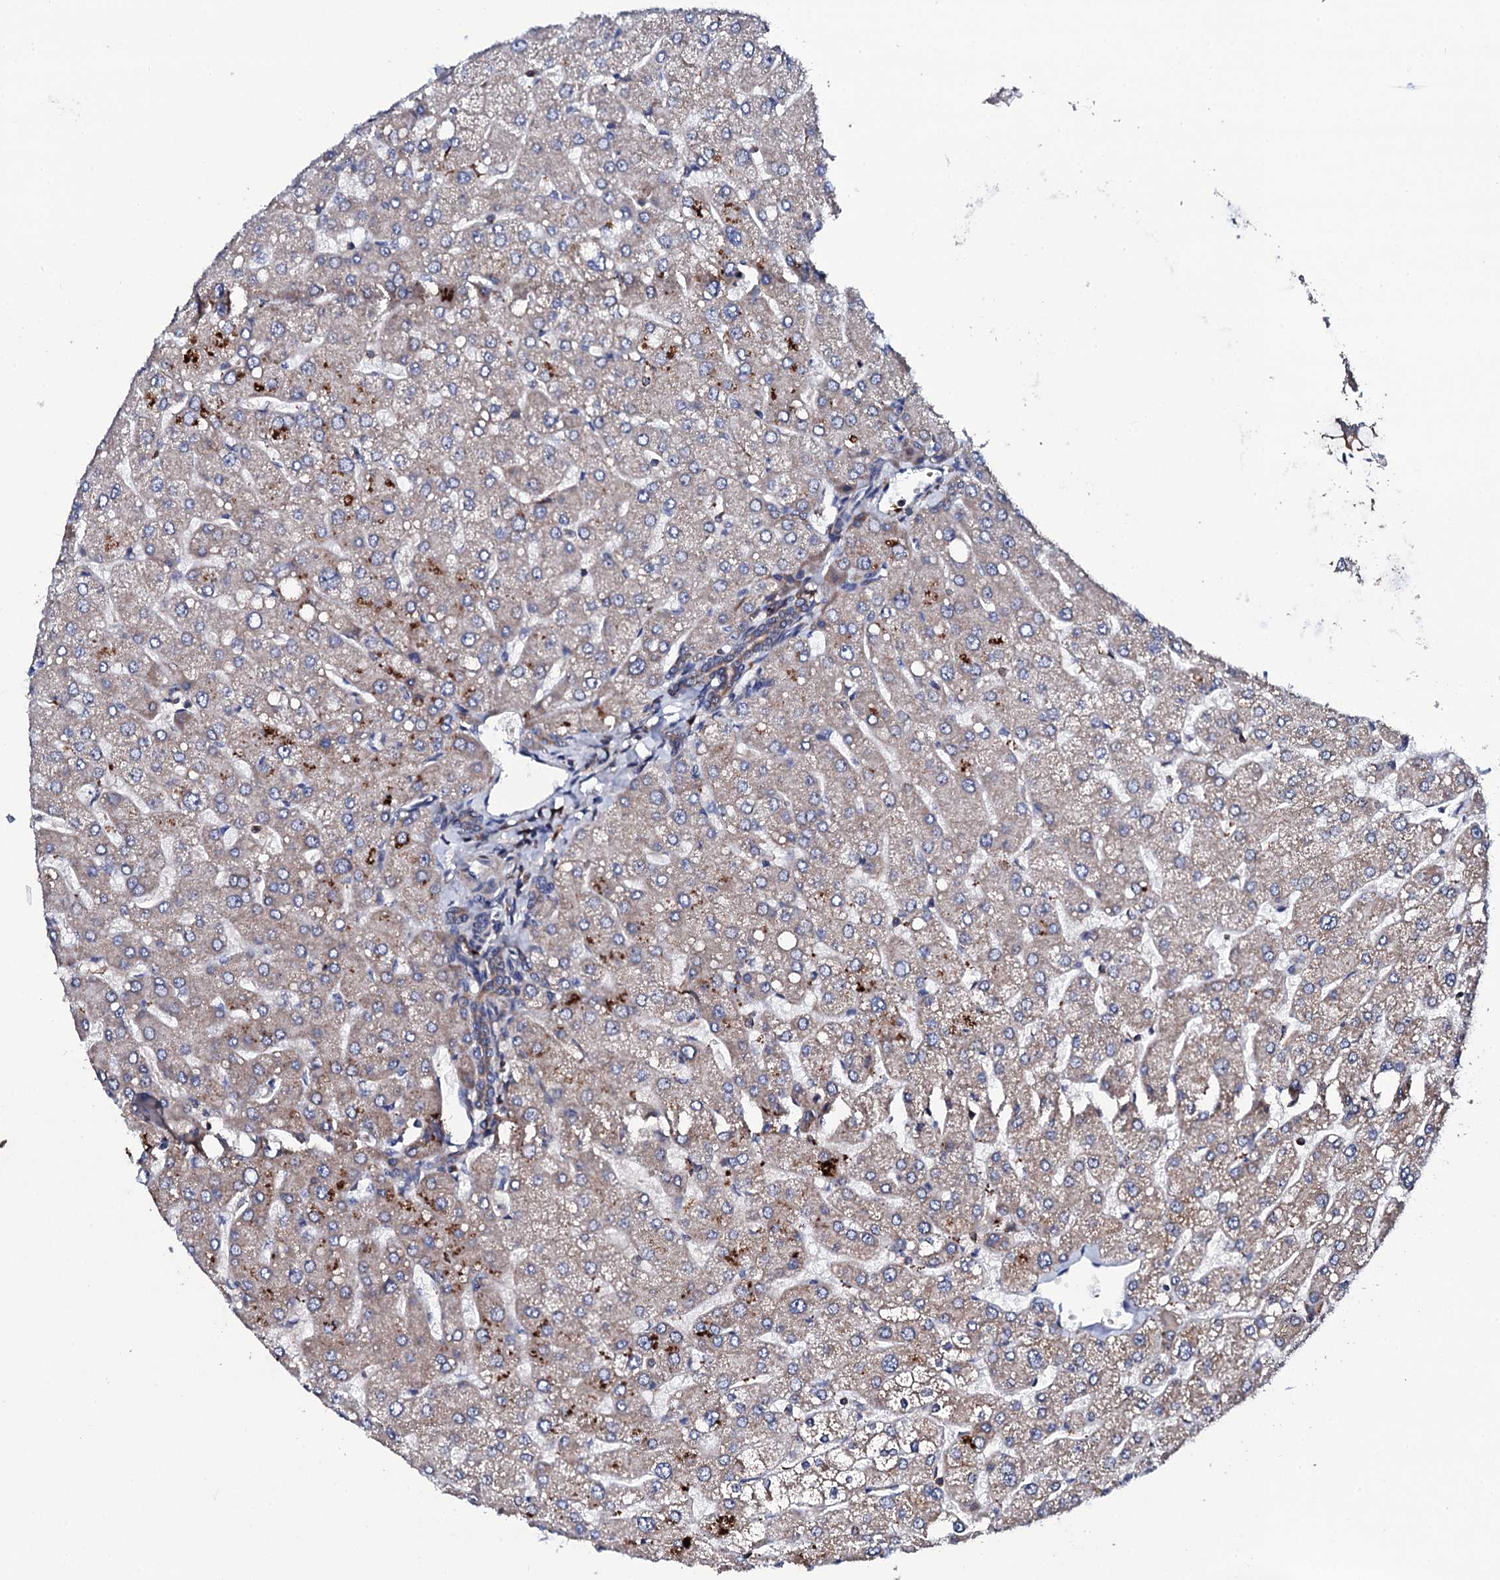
{"staining": {"intensity": "weak", "quantity": "25%-75%", "location": "cytoplasmic/membranous"}, "tissue": "liver", "cell_type": "Cholangiocytes", "image_type": "normal", "snomed": [{"axis": "morphology", "description": "Normal tissue, NOS"}, {"axis": "topography", "description": "Liver"}], "caption": "Immunohistochemical staining of benign human liver reveals low levels of weak cytoplasmic/membranous expression in about 25%-75% of cholangiocytes. (Brightfield microscopy of DAB IHC at high magnification).", "gene": "COG4", "patient": {"sex": "male", "age": 55}}